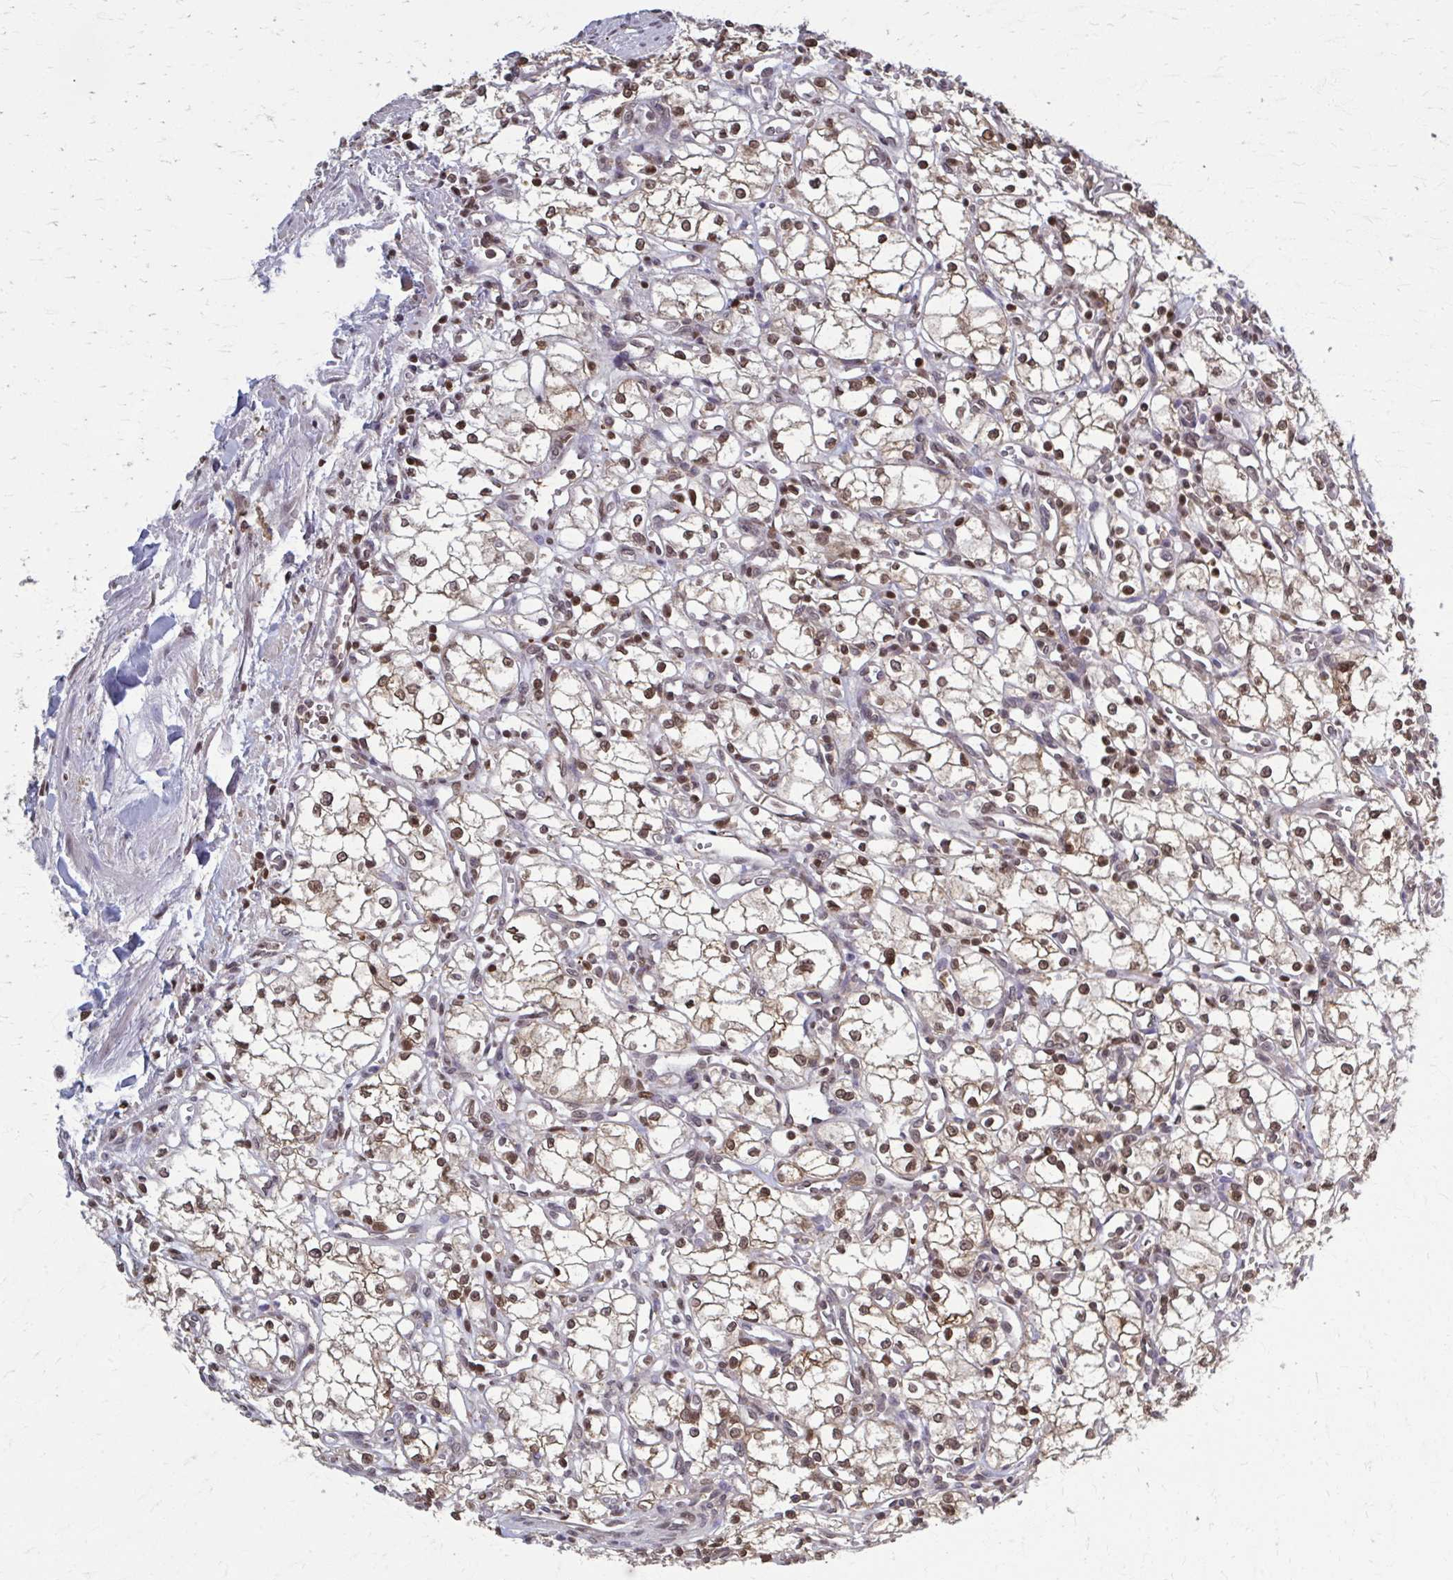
{"staining": {"intensity": "moderate", "quantity": ">75%", "location": "nuclear"}, "tissue": "renal cancer", "cell_type": "Tumor cells", "image_type": "cancer", "snomed": [{"axis": "morphology", "description": "Adenocarcinoma, NOS"}, {"axis": "topography", "description": "Kidney"}], "caption": "Tumor cells reveal medium levels of moderate nuclear staining in about >75% of cells in human renal cancer.", "gene": "MDH1", "patient": {"sex": "male", "age": 59}}